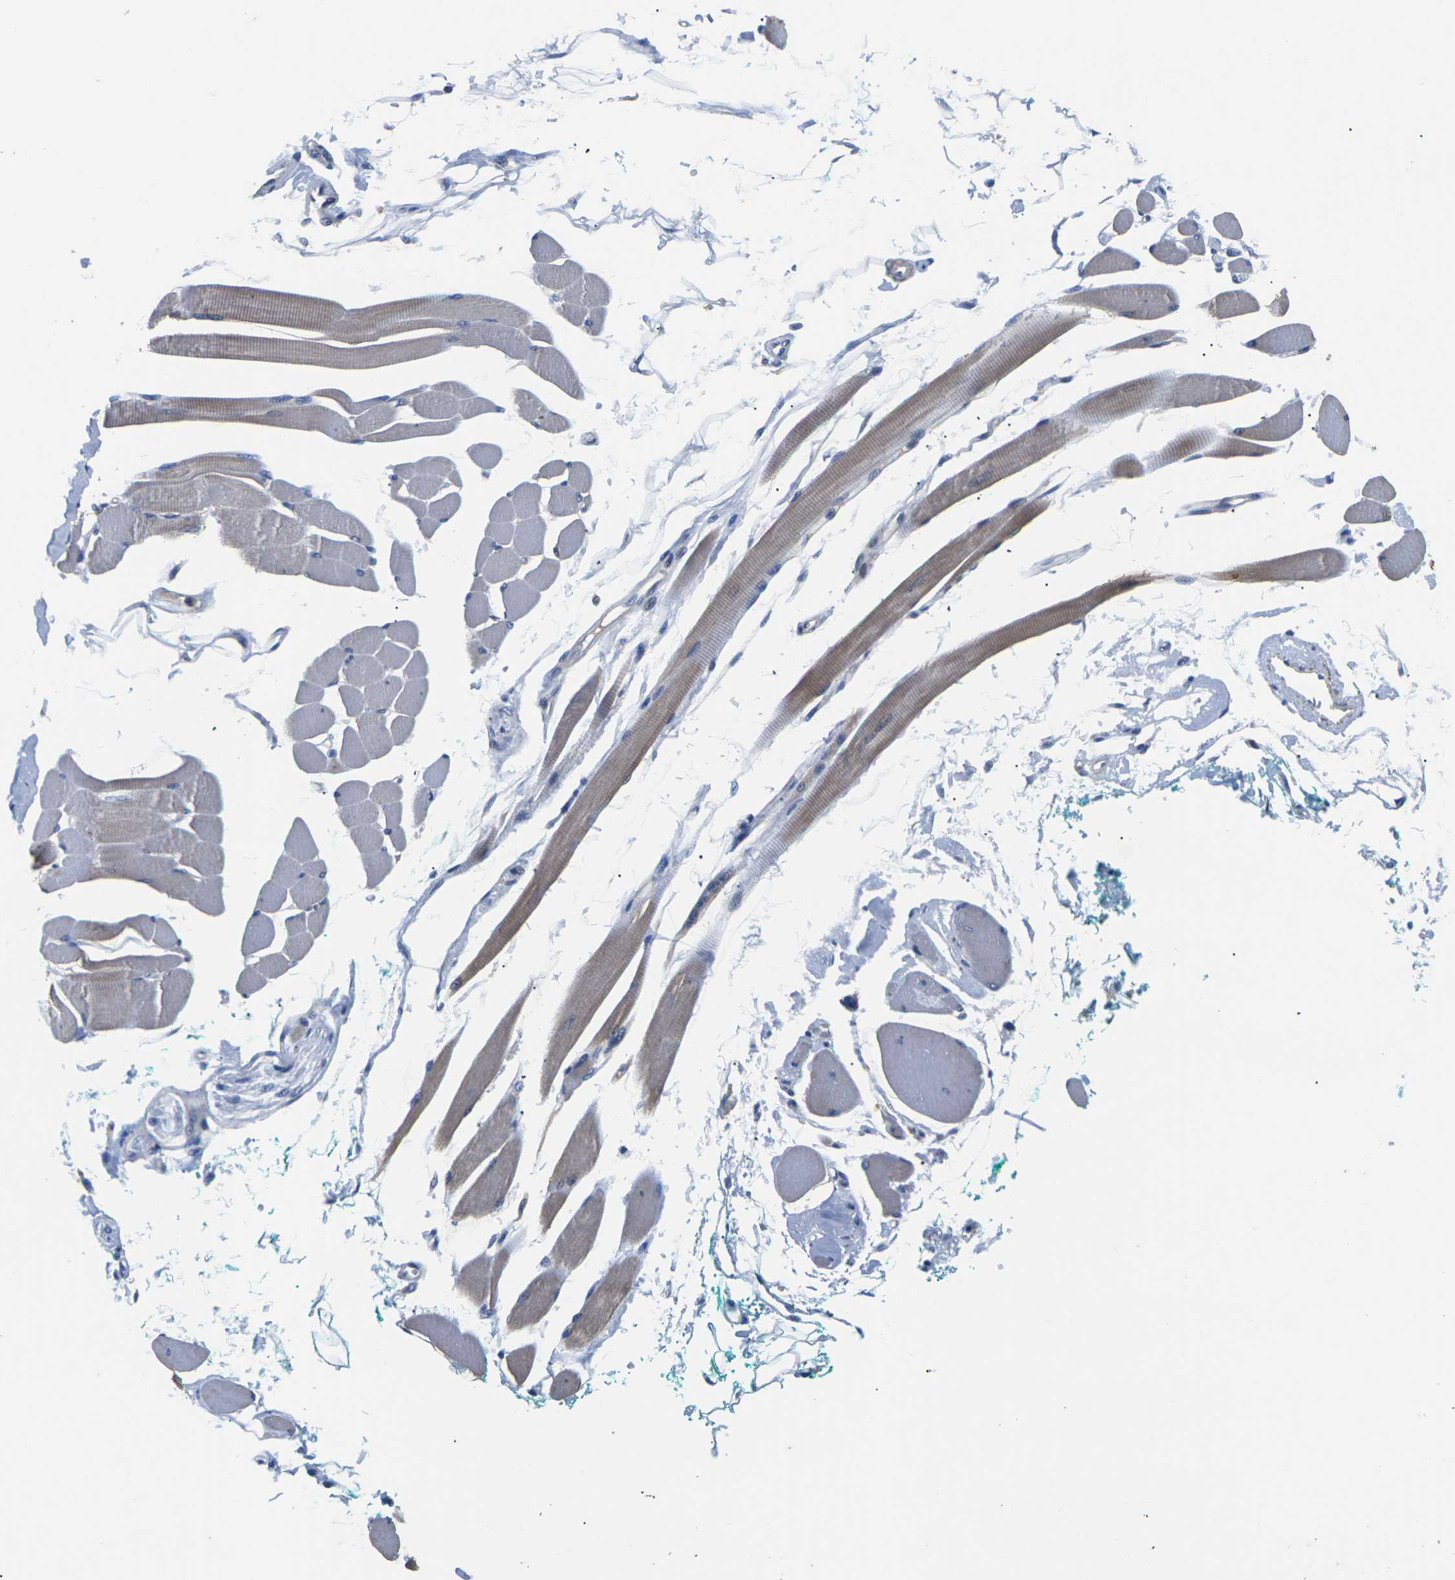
{"staining": {"intensity": "weak", "quantity": "25%-75%", "location": "cytoplasmic/membranous"}, "tissue": "skeletal muscle", "cell_type": "Myocytes", "image_type": "normal", "snomed": [{"axis": "morphology", "description": "Normal tissue, NOS"}, {"axis": "topography", "description": "Skeletal muscle"}, {"axis": "topography", "description": "Oral tissue"}, {"axis": "topography", "description": "Peripheral nerve tissue"}], "caption": "Weak cytoplasmic/membranous expression for a protein is identified in about 25%-75% of myocytes of normal skeletal muscle using immunohistochemistry.", "gene": "ST6GAL2", "patient": {"sex": "female", "age": 84}}